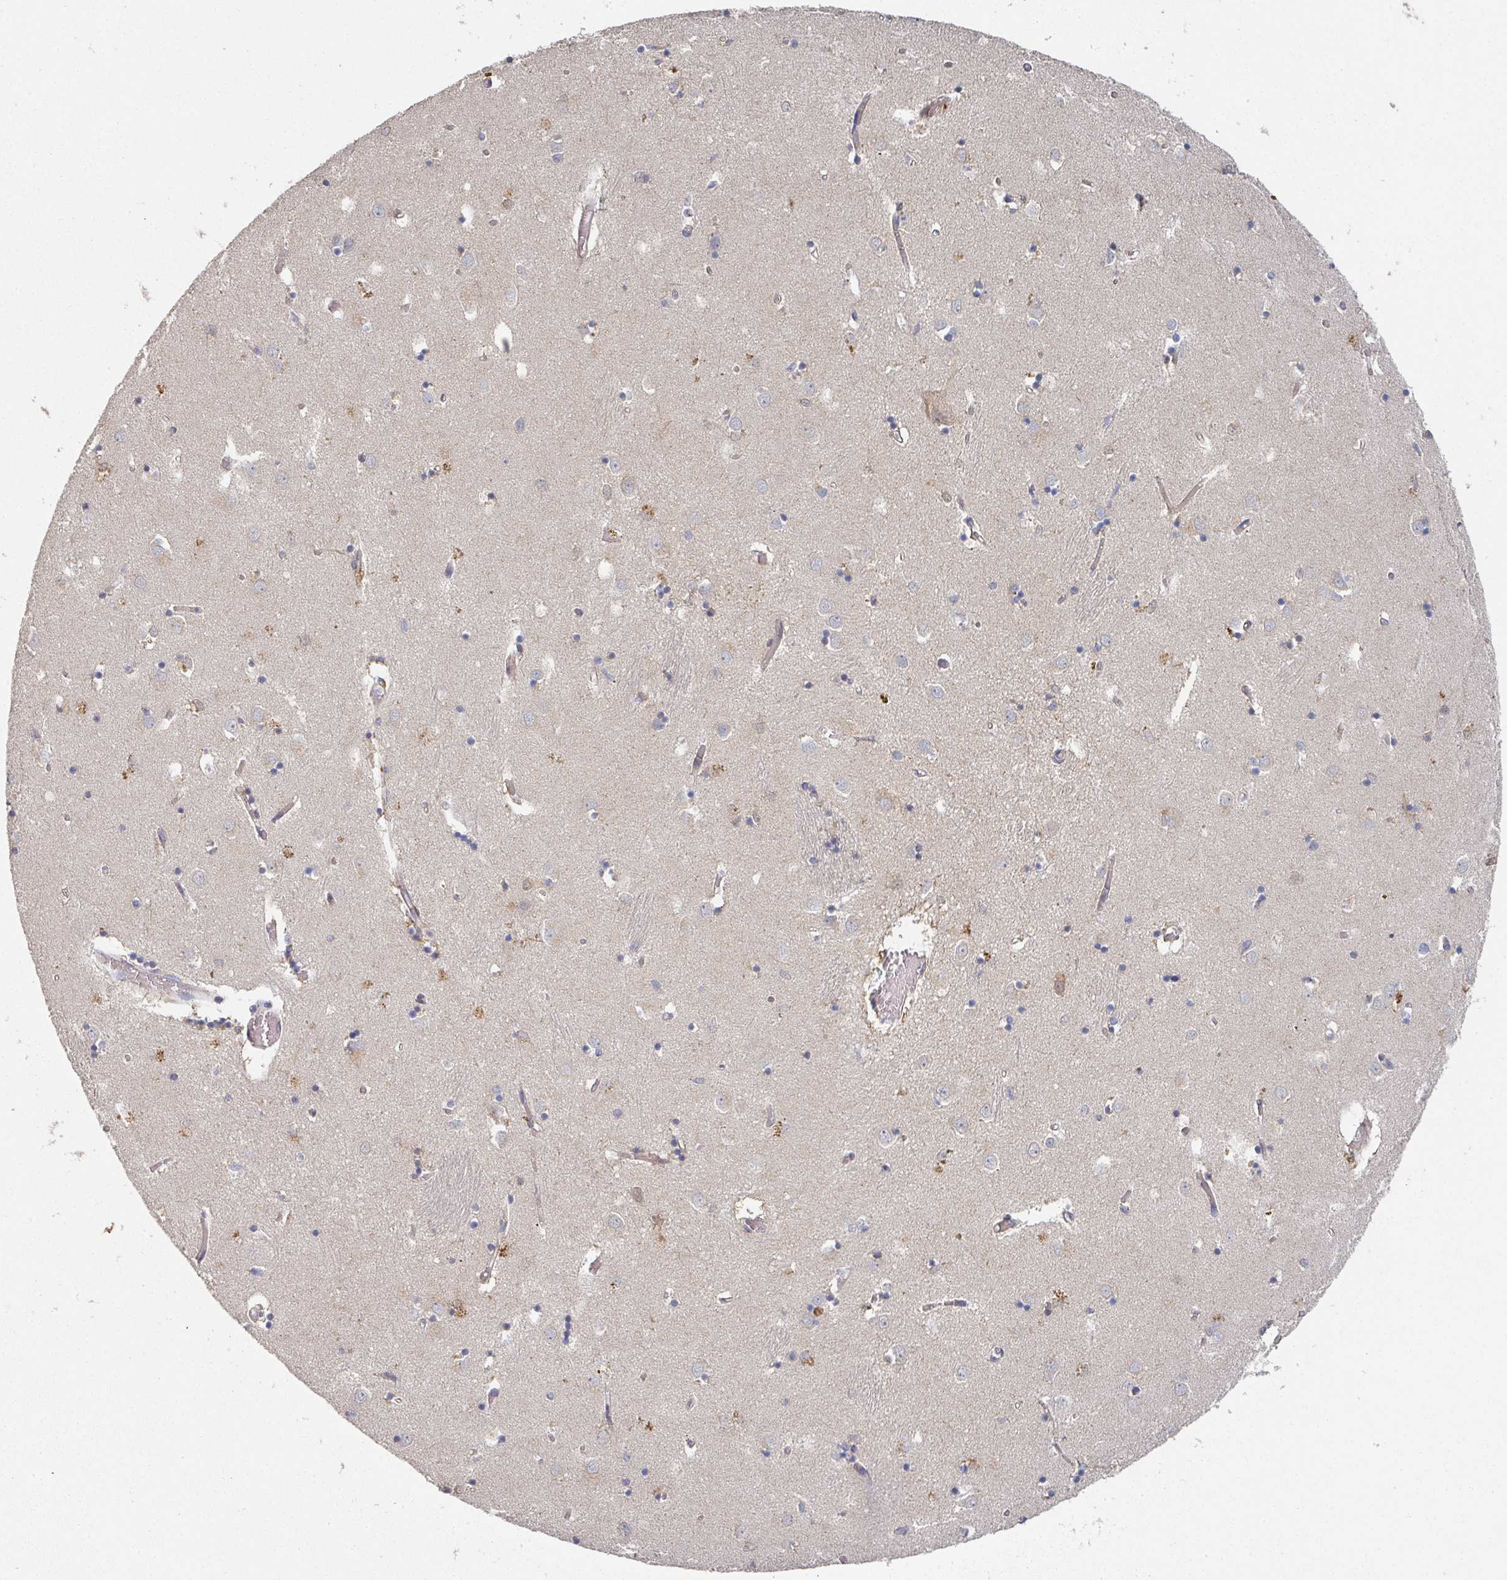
{"staining": {"intensity": "negative", "quantity": "none", "location": "none"}, "tissue": "caudate", "cell_type": "Glial cells", "image_type": "normal", "snomed": [{"axis": "morphology", "description": "Normal tissue, NOS"}, {"axis": "topography", "description": "Lateral ventricle wall"}], "caption": "Immunohistochemical staining of normal caudate exhibits no significant positivity in glial cells. (DAB (3,3'-diaminobenzidine) immunohistochemistry visualized using brightfield microscopy, high magnification).", "gene": "ENSG00000249773", "patient": {"sex": "male", "age": 70}}